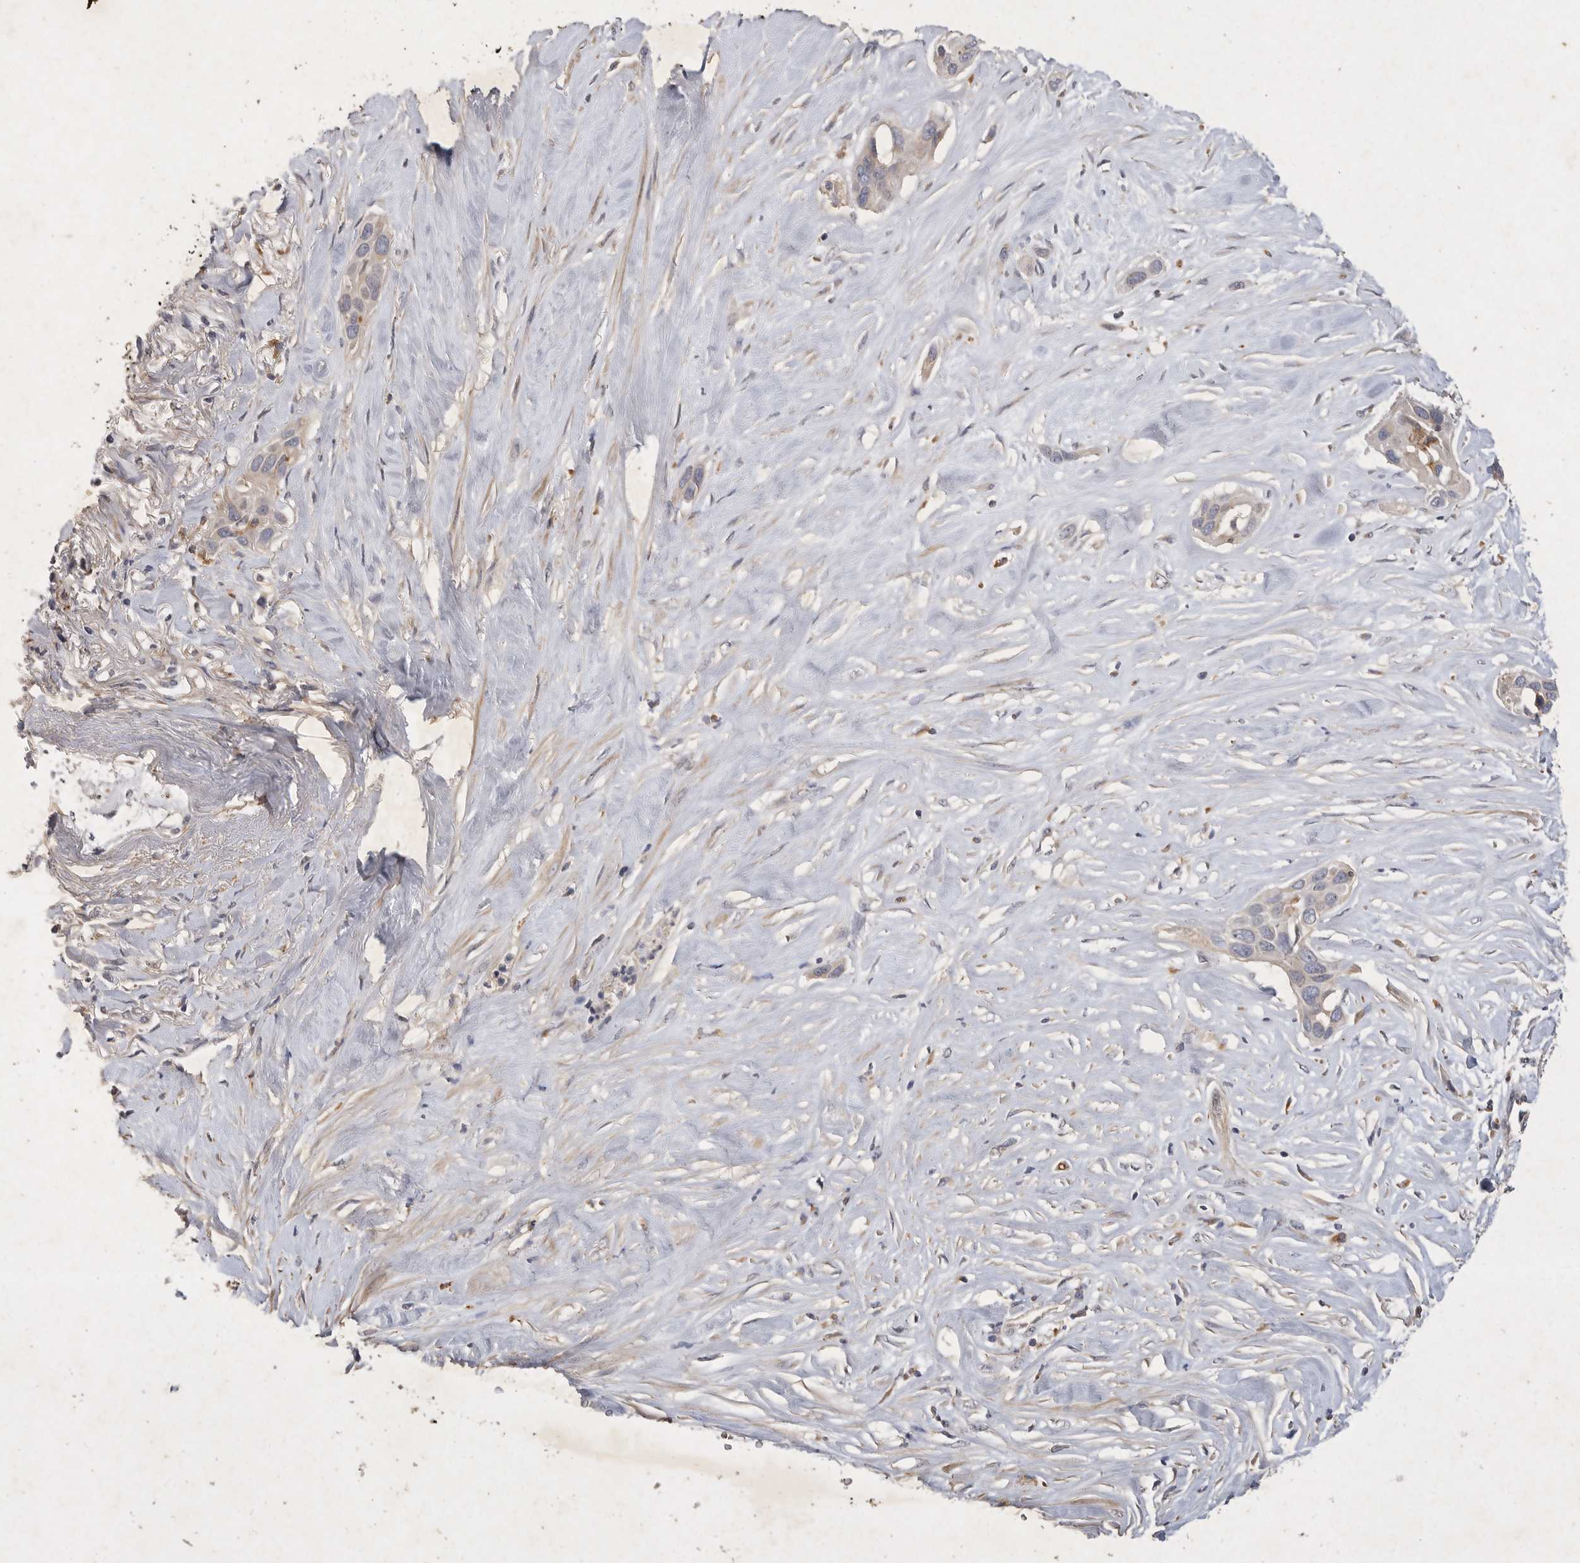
{"staining": {"intensity": "negative", "quantity": "none", "location": "none"}, "tissue": "pancreatic cancer", "cell_type": "Tumor cells", "image_type": "cancer", "snomed": [{"axis": "morphology", "description": "Adenocarcinoma, NOS"}, {"axis": "topography", "description": "Pancreas"}], "caption": "Tumor cells show no significant protein staining in pancreatic adenocarcinoma.", "gene": "MRPL41", "patient": {"sex": "female", "age": 60}}